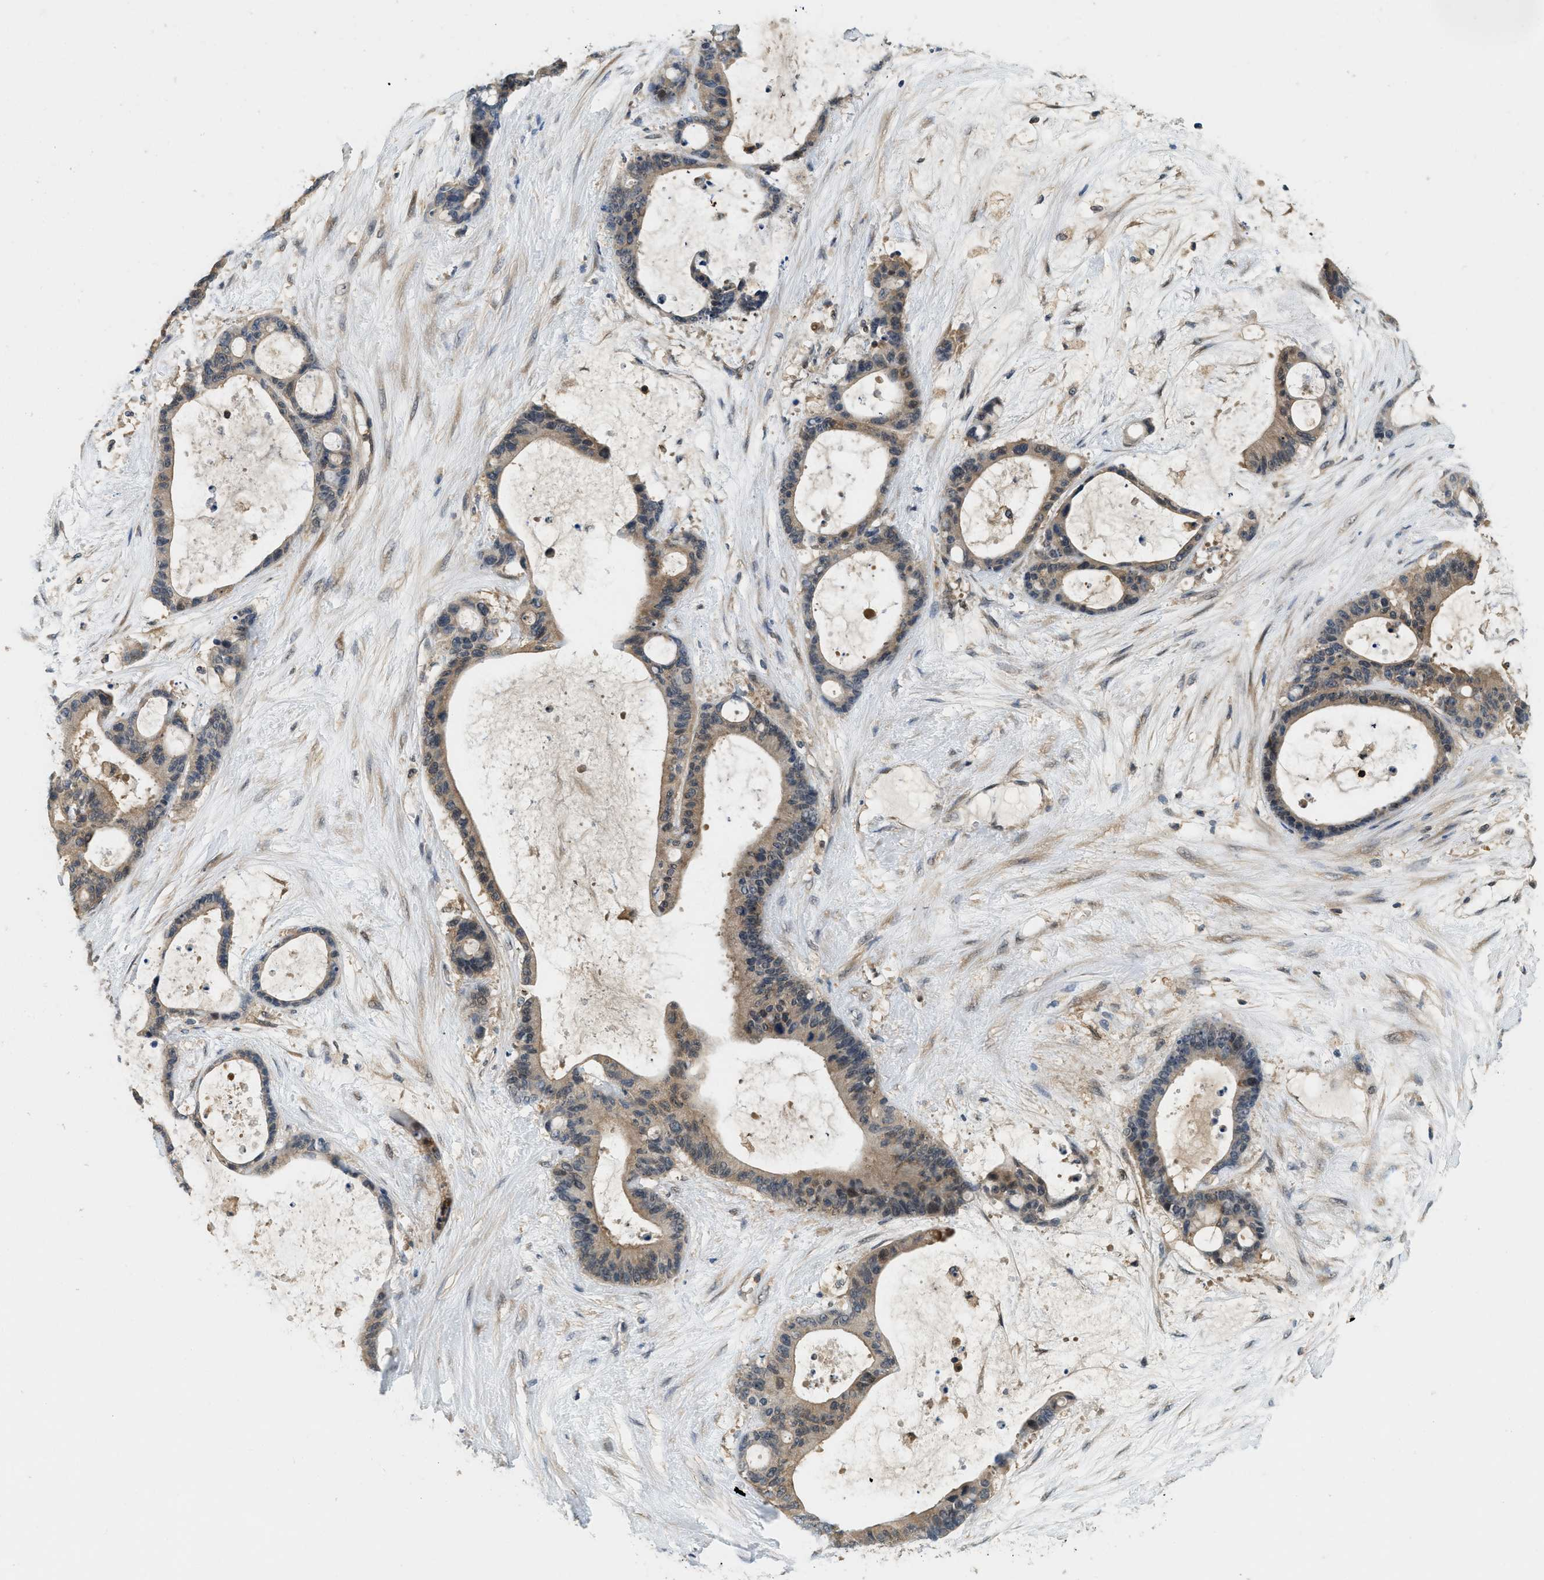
{"staining": {"intensity": "moderate", "quantity": ">75%", "location": "cytoplasmic/membranous,nuclear"}, "tissue": "liver cancer", "cell_type": "Tumor cells", "image_type": "cancer", "snomed": [{"axis": "morphology", "description": "Cholangiocarcinoma"}, {"axis": "topography", "description": "Liver"}], "caption": "Moderate cytoplasmic/membranous and nuclear expression for a protein is seen in approximately >75% of tumor cells of liver cancer (cholangiocarcinoma) using immunohistochemistry (IHC).", "gene": "GMPPB", "patient": {"sex": "female", "age": 73}}